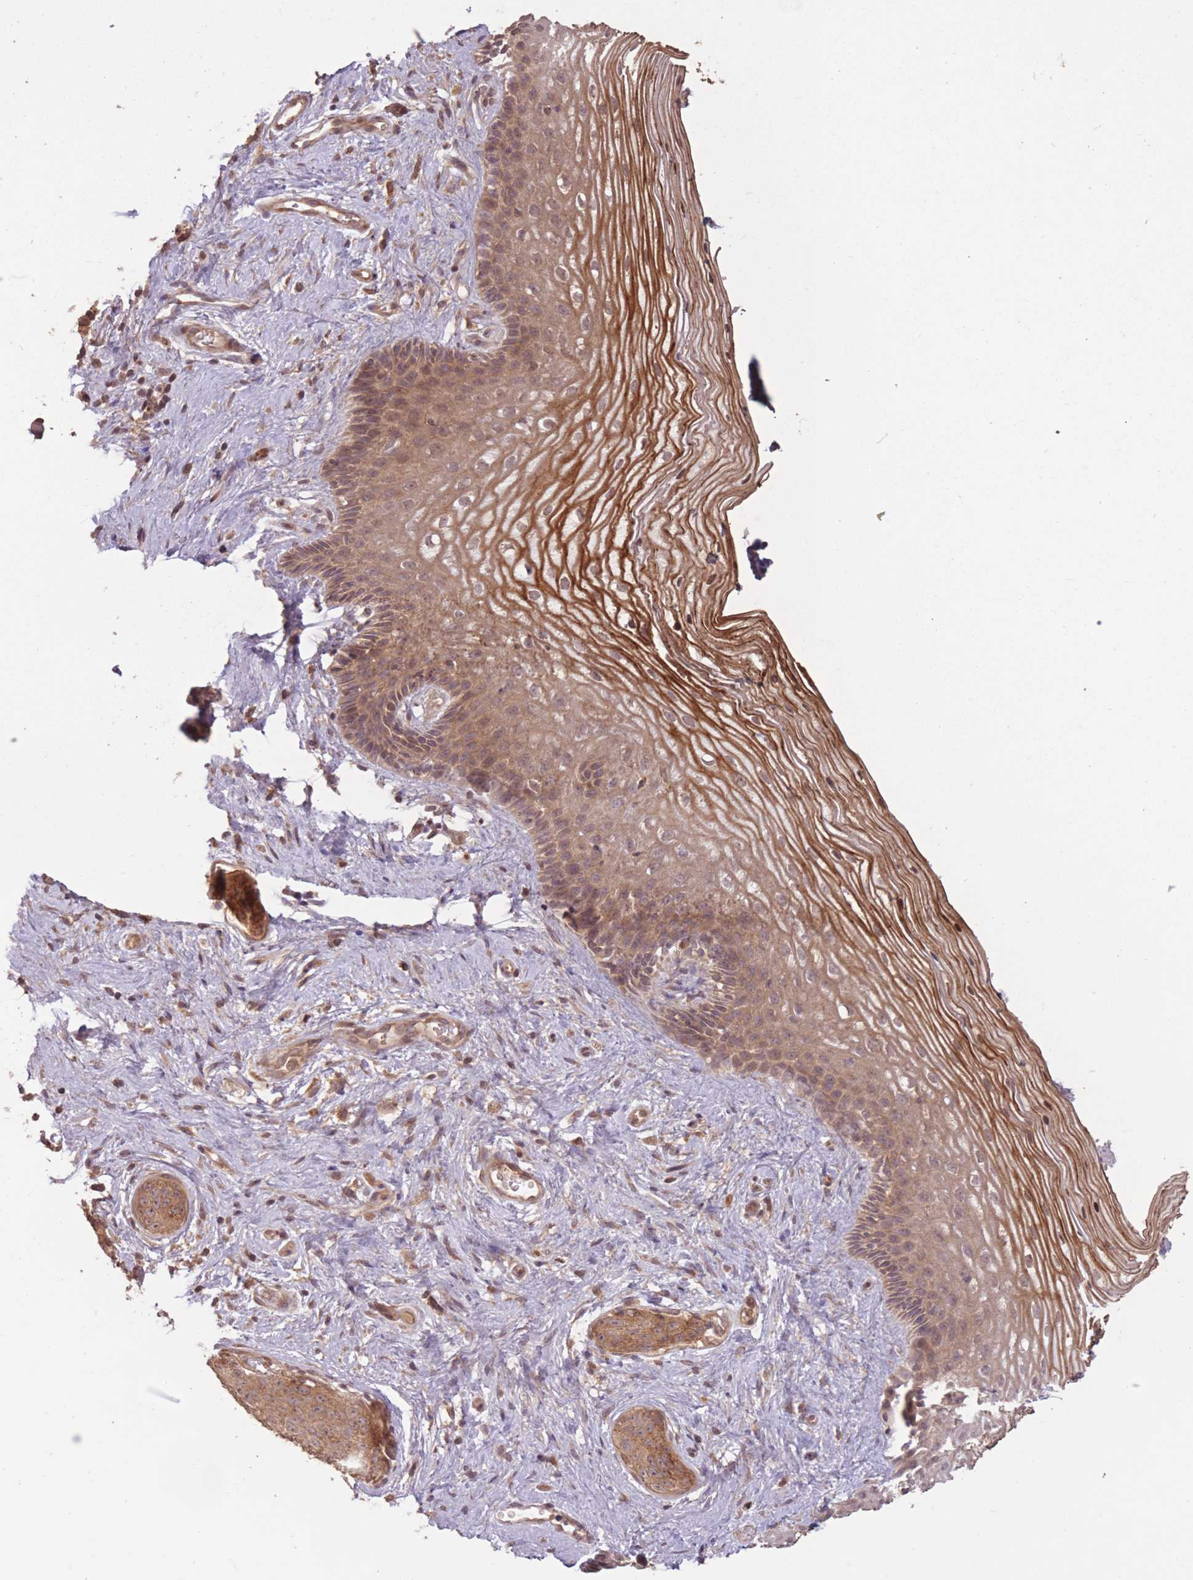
{"staining": {"intensity": "moderate", "quantity": ">75%", "location": "cytoplasmic/membranous,nuclear"}, "tissue": "vagina", "cell_type": "Squamous epithelial cells", "image_type": "normal", "snomed": [{"axis": "morphology", "description": "Normal tissue, NOS"}, {"axis": "topography", "description": "Vagina"}], "caption": "IHC (DAB (3,3'-diaminobenzidine)) staining of unremarkable vagina shows moderate cytoplasmic/membranous,nuclear protein positivity in about >75% of squamous epithelial cells. The protein is stained brown, and the nuclei are stained in blue (DAB IHC with brightfield microscopy, high magnification).", "gene": "ERBB3", "patient": {"sex": "female", "age": 47}}